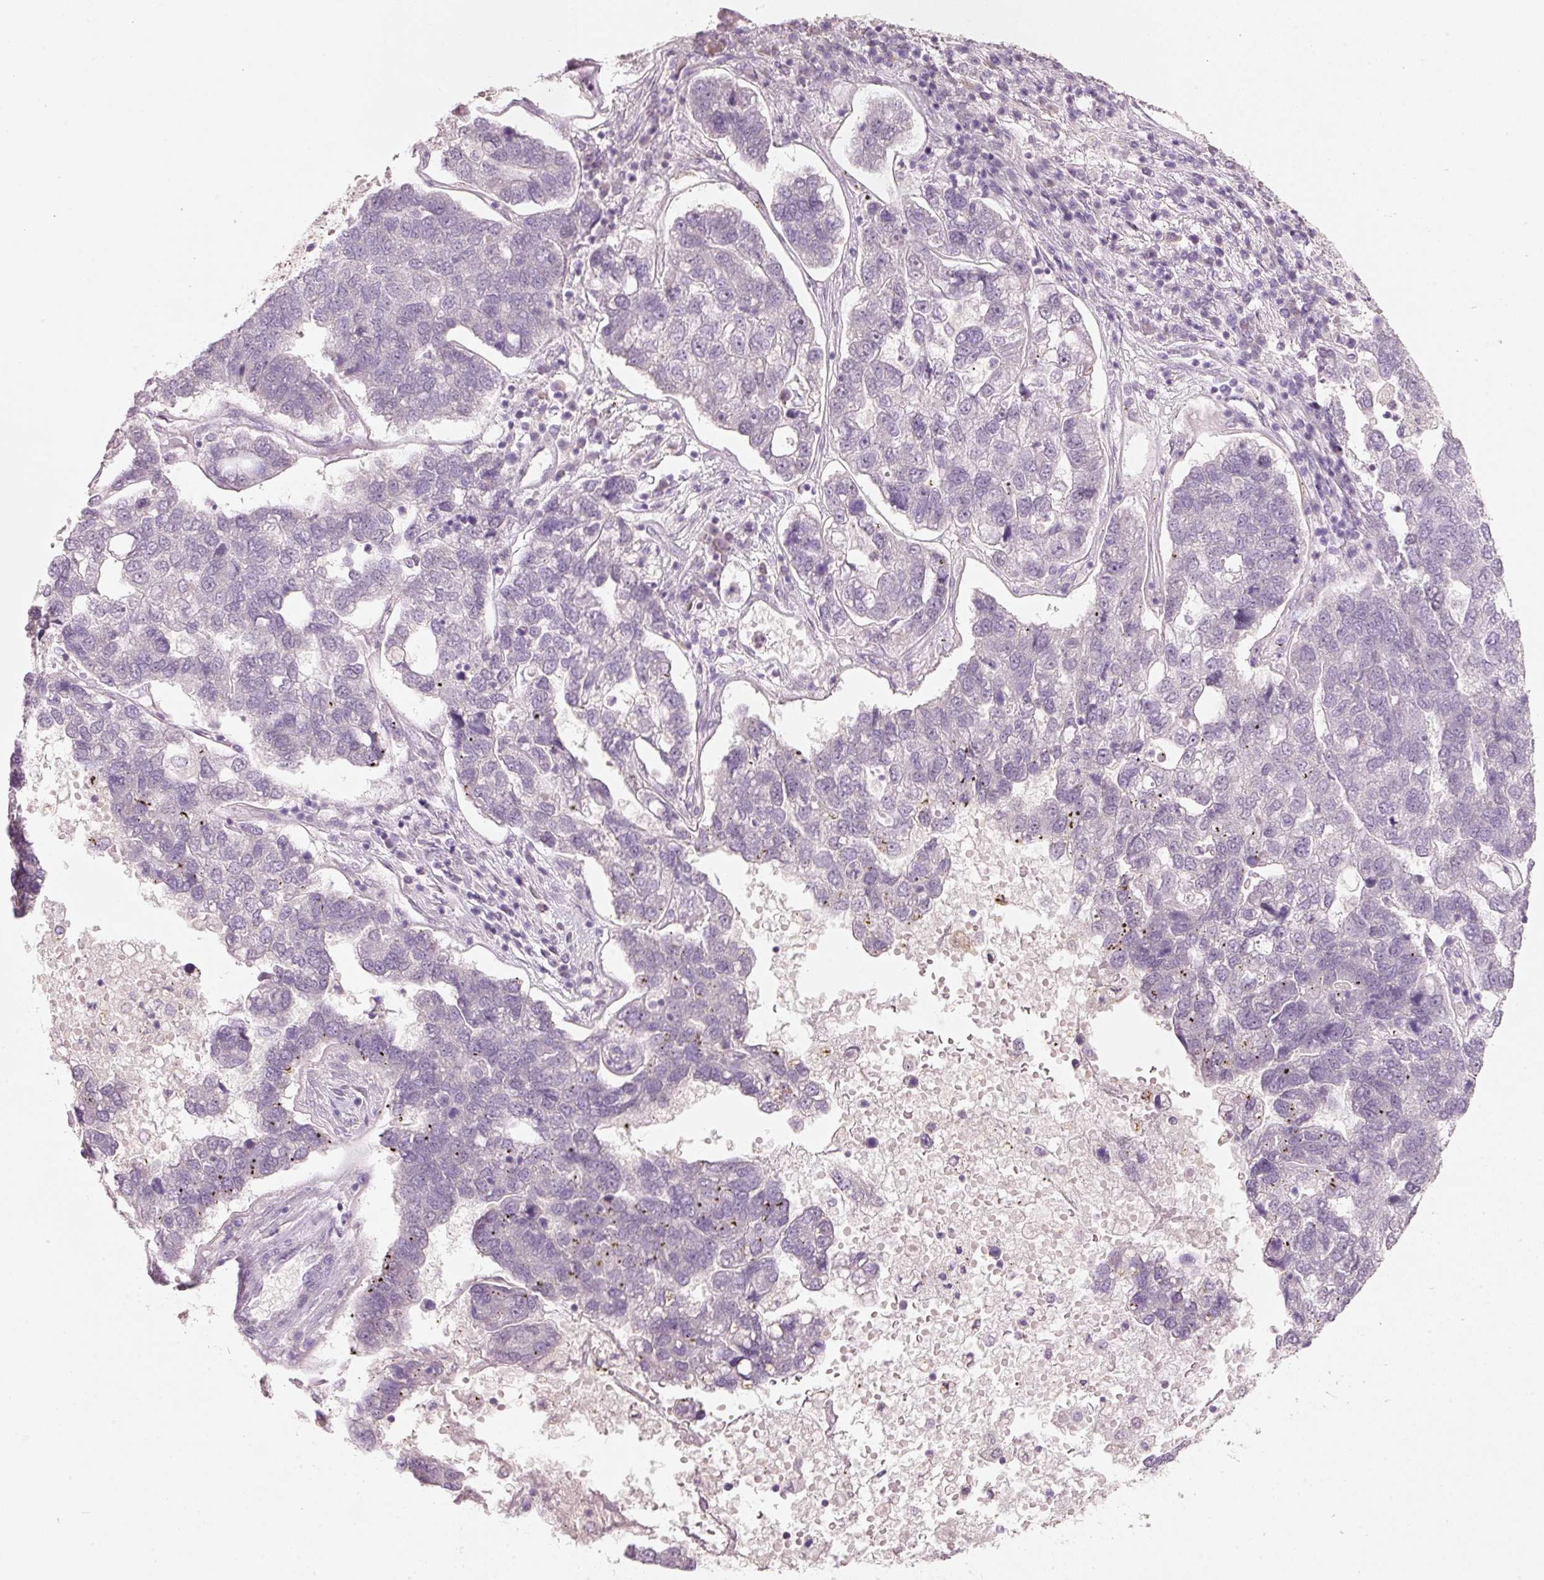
{"staining": {"intensity": "negative", "quantity": "none", "location": "none"}, "tissue": "pancreatic cancer", "cell_type": "Tumor cells", "image_type": "cancer", "snomed": [{"axis": "morphology", "description": "Adenocarcinoma, NOS"}, {"axis": "topography", "description": "Pancreas"}], "caption": "High magnification brightfield microscopy of adenocarcinoma (pancreatic) stained with DAB (brown) and counterstained with hematoxylin (blue): tumor cells show no significant expression.", "gene": "STEAP1", "patient": {"sex": "female", "age": 61}}